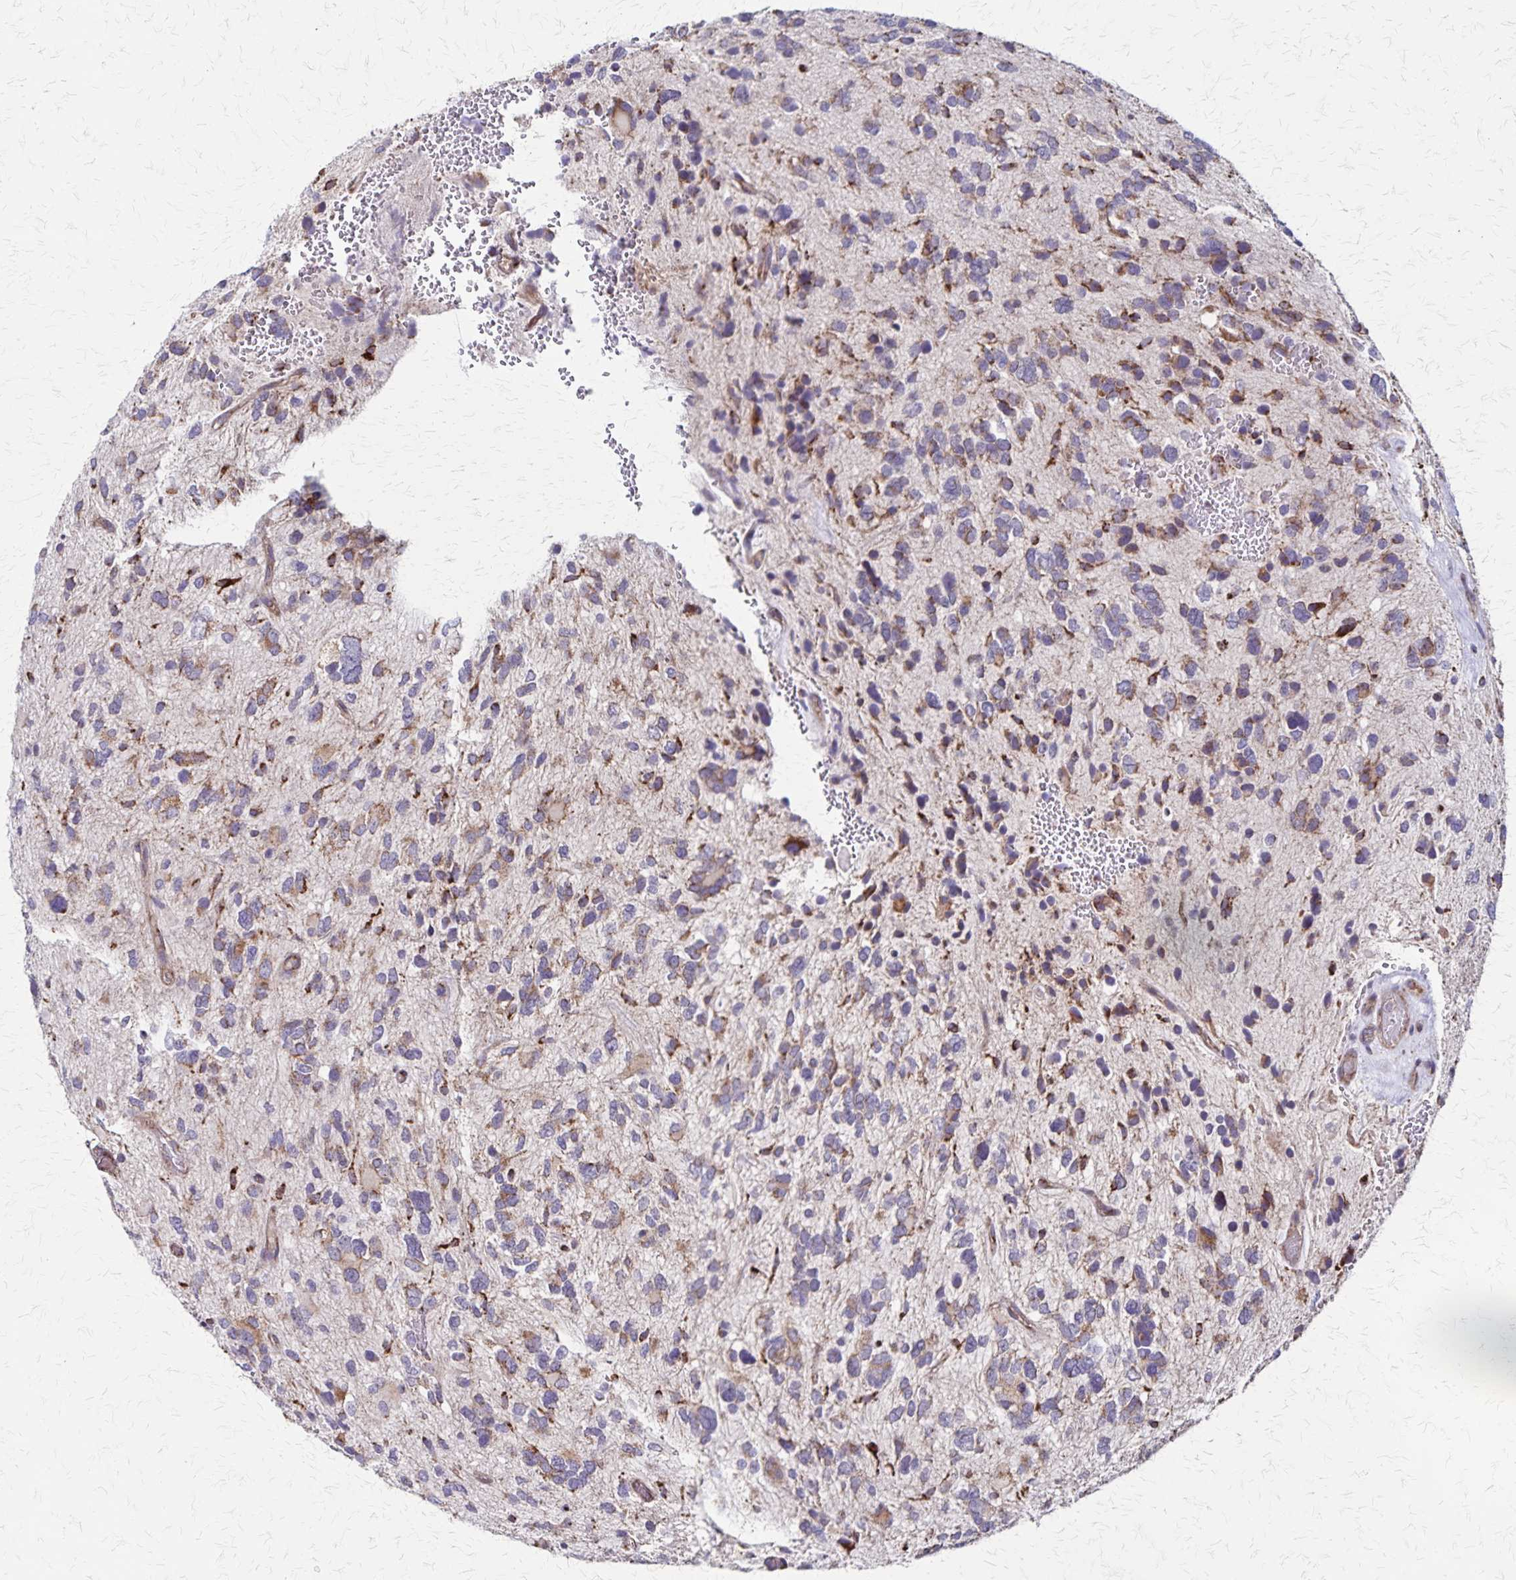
{"staining": {"intensity": "moderate", "quantity": "25%-75%", "location": "cytoplasmic/membranous"}, "tissue": "glioma", "cell_type": "Tumor cells", "image_type": "cancer", "snomed": [{"axis": "morphology", "description": "Glioma, malignant, High grade"}, {"axis": "topography", "description": "Brain"}], "caption": "Tumor cells display medium levels of moderate cytoplasmic/membranous expression in approximately 25%-75% of cells in glioma.", "gene": "NFS1", "patient": {"sex": "female", "age": 11}}